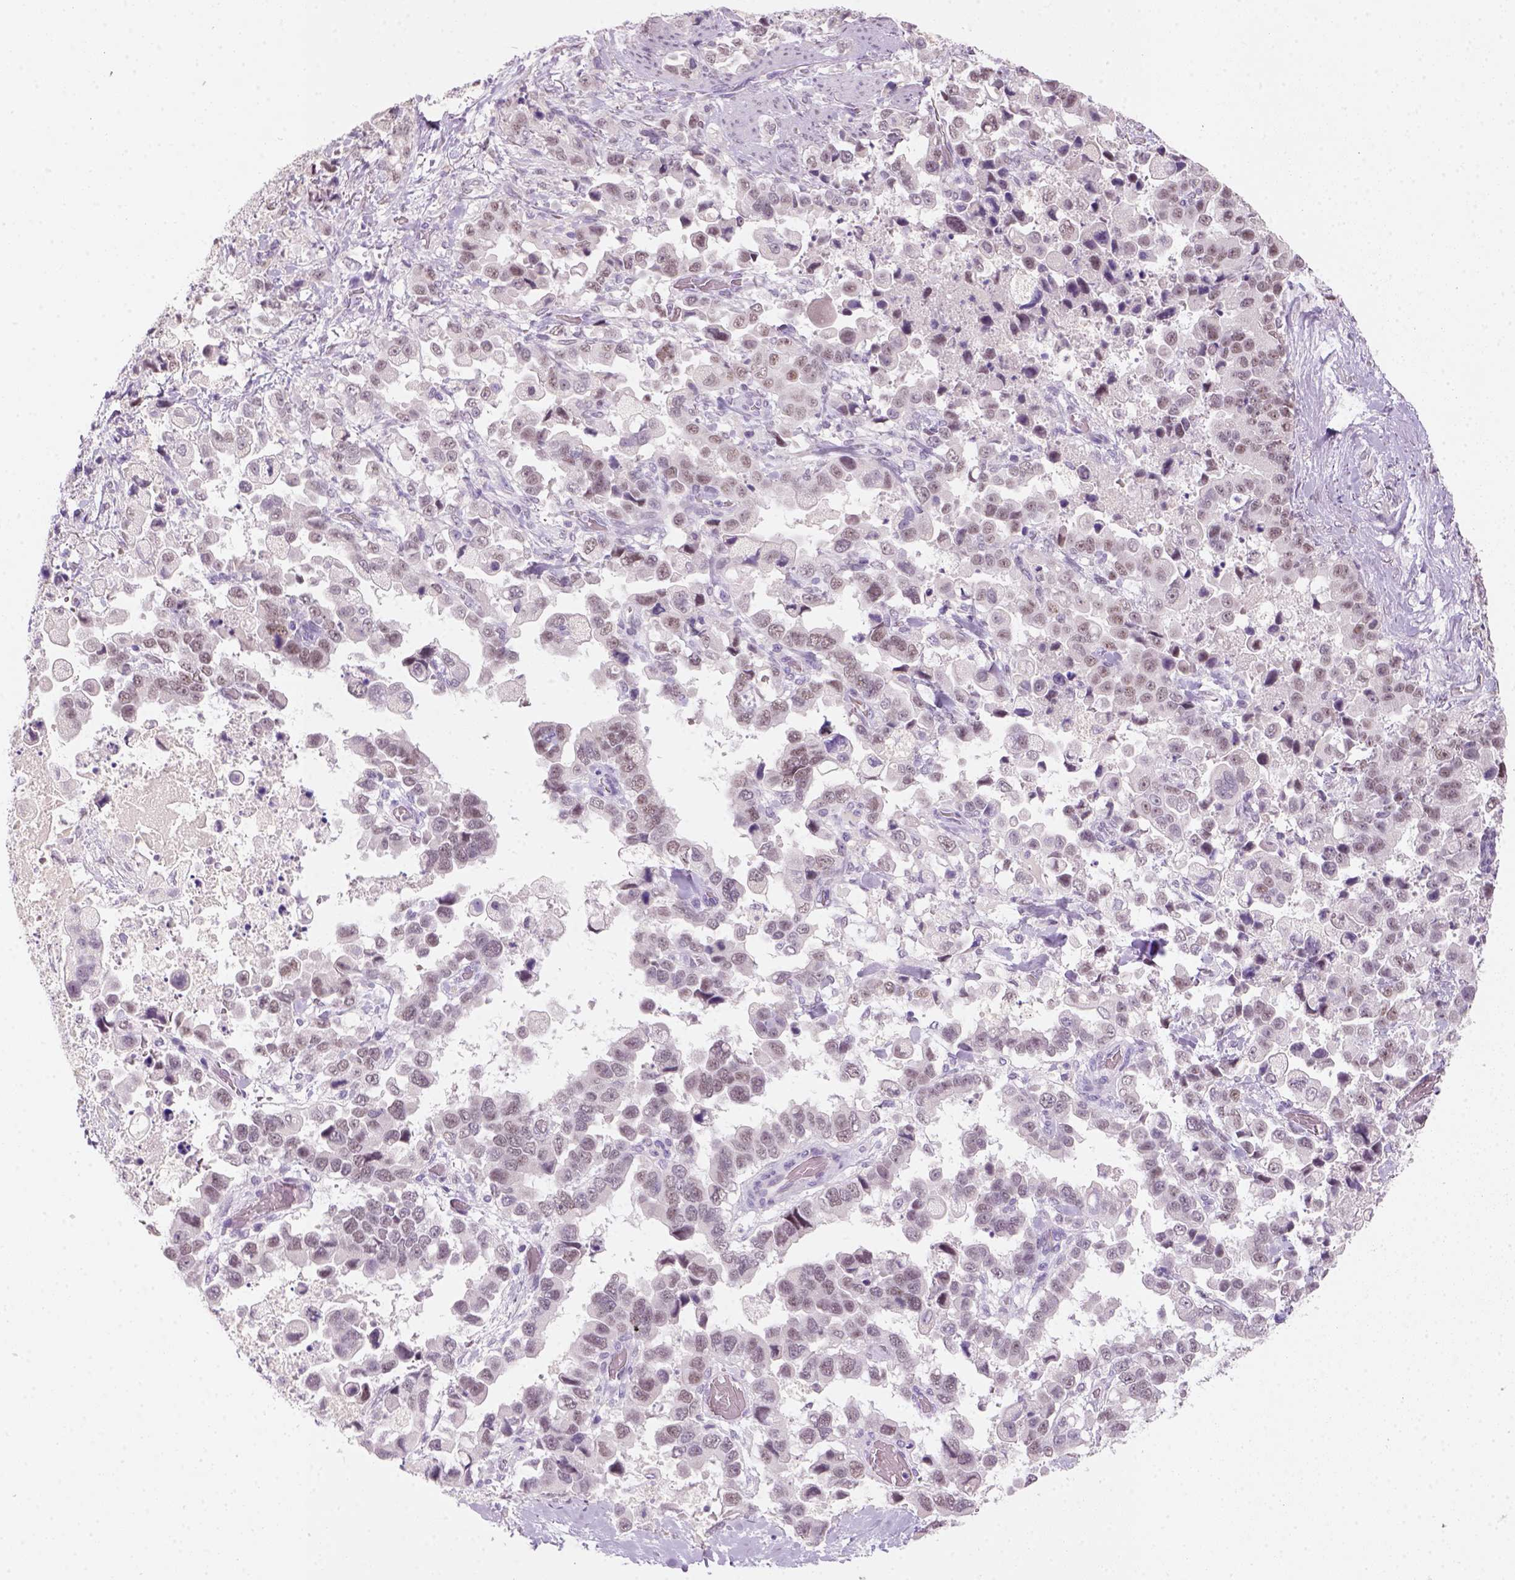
{"staining": {"intensity": "weak", "quantity": ">75%", "location": "nuclear"}, "tissue": "stomach cancer", "cell_type": "Tumor cells", "image_type": "cancer", "snomed": [{"axis": "morphology", "description": "Adenocarcinoma, NOS"}, {"axis": "topography", "description": "Stomach"}], "caption": "Stomach cancer was stained to show a protein in brown. There is low levels of weak nuclear staining in about >75% of tumor cells.", "gene": "ZMAT4", "patient": {"sex": "male", "age": 59}}